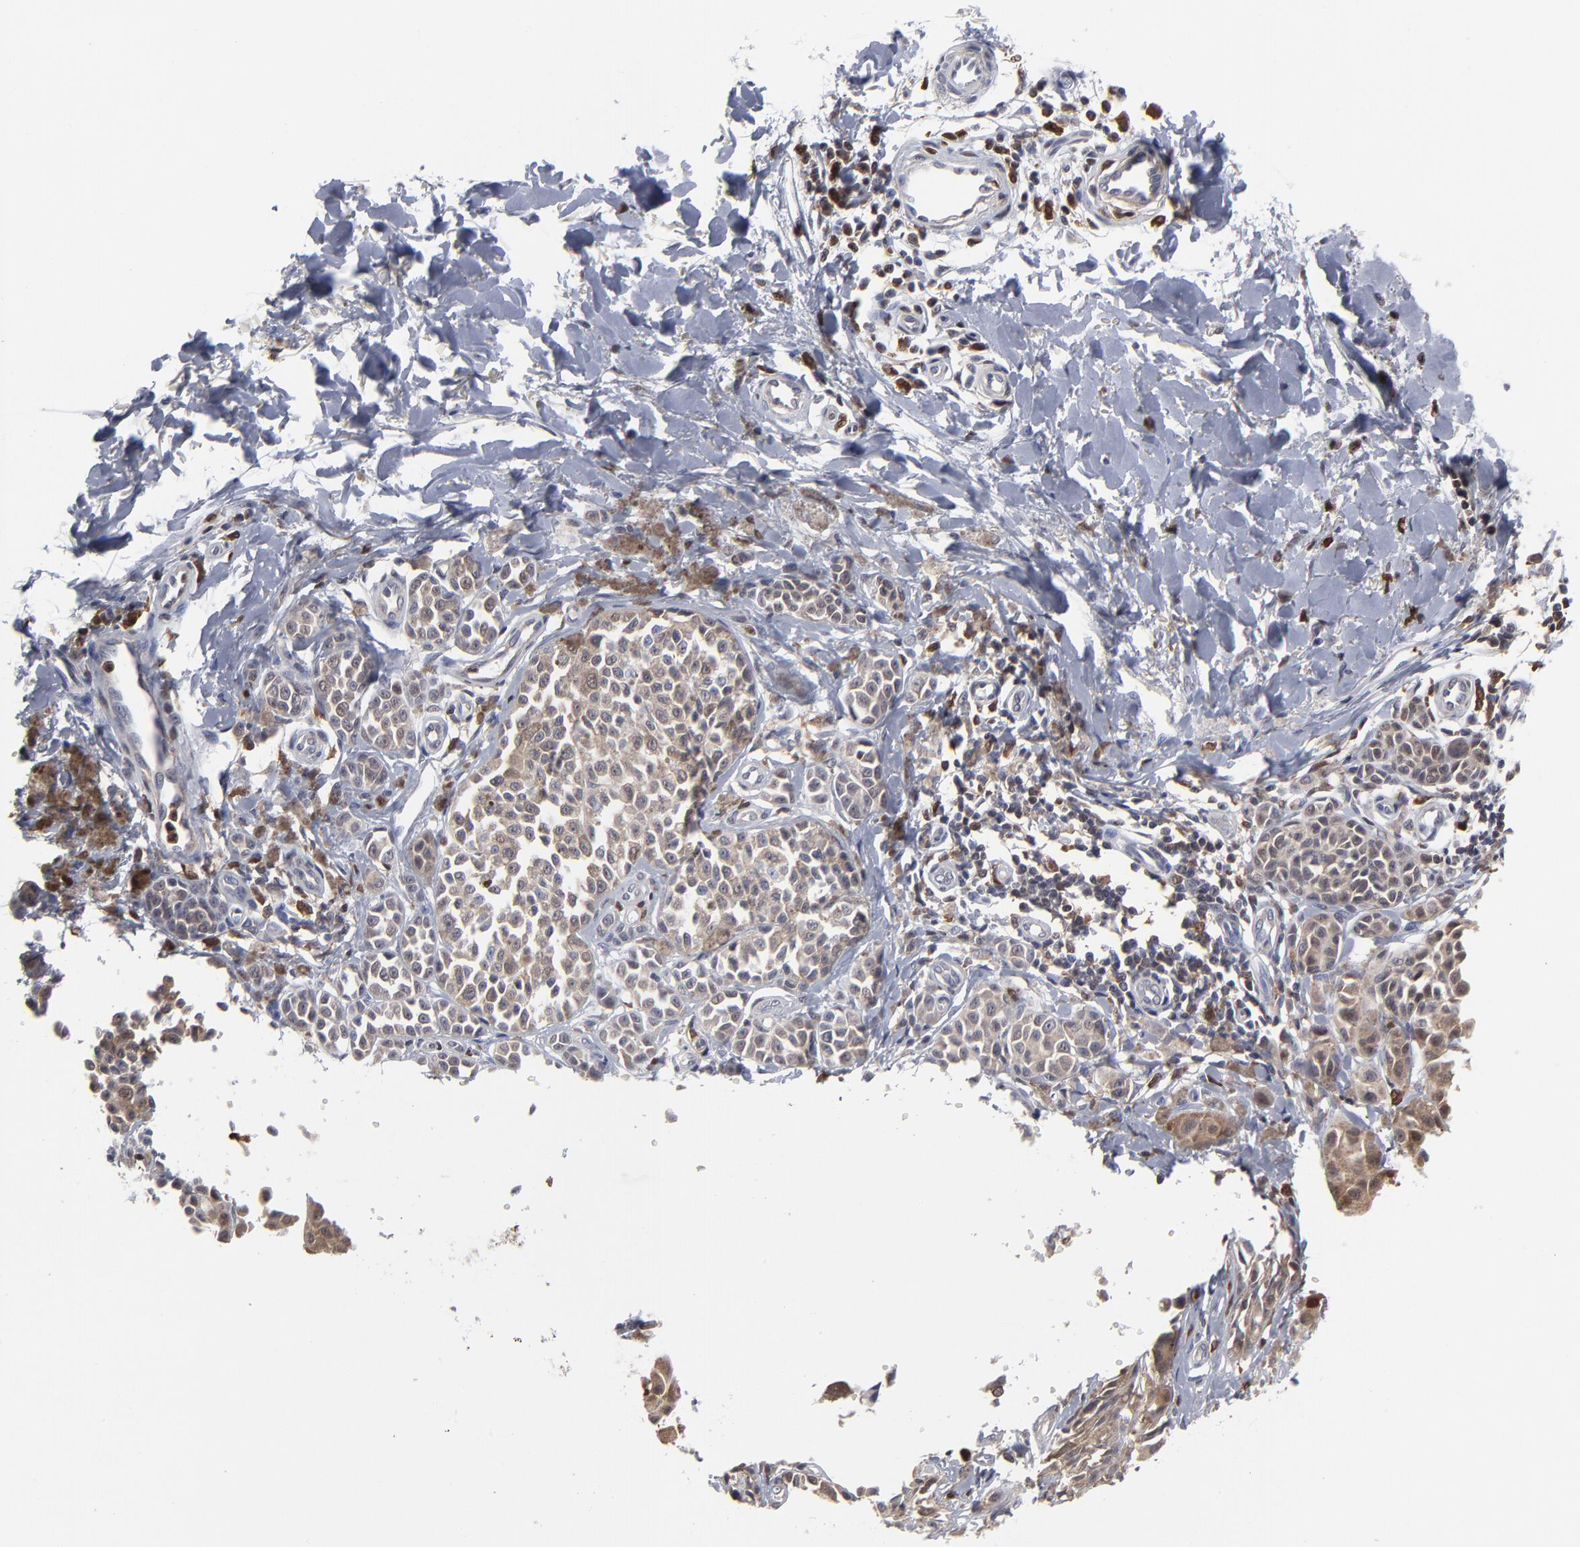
{"staining": {"intensity": "weak", "quantity": ">75%", "location": "cytoplasmic/membranous"}, "tissue": "melanoma", "cell_type": "Tumor cells", "image_type": "cancer", "snomed": [{"axis": "morphology", "description": "Malignant melanoma, NOS"}, {"axis": "topography", "description": "Skin"}], "caption": "Melanoma was stained to show a protein in brown. There is low levels of weak cytoplasmic/membranous expression in about >75% of tumor cells.", "gene": "MAP2K1", "patient": {"sex": "female", "age": 38}}